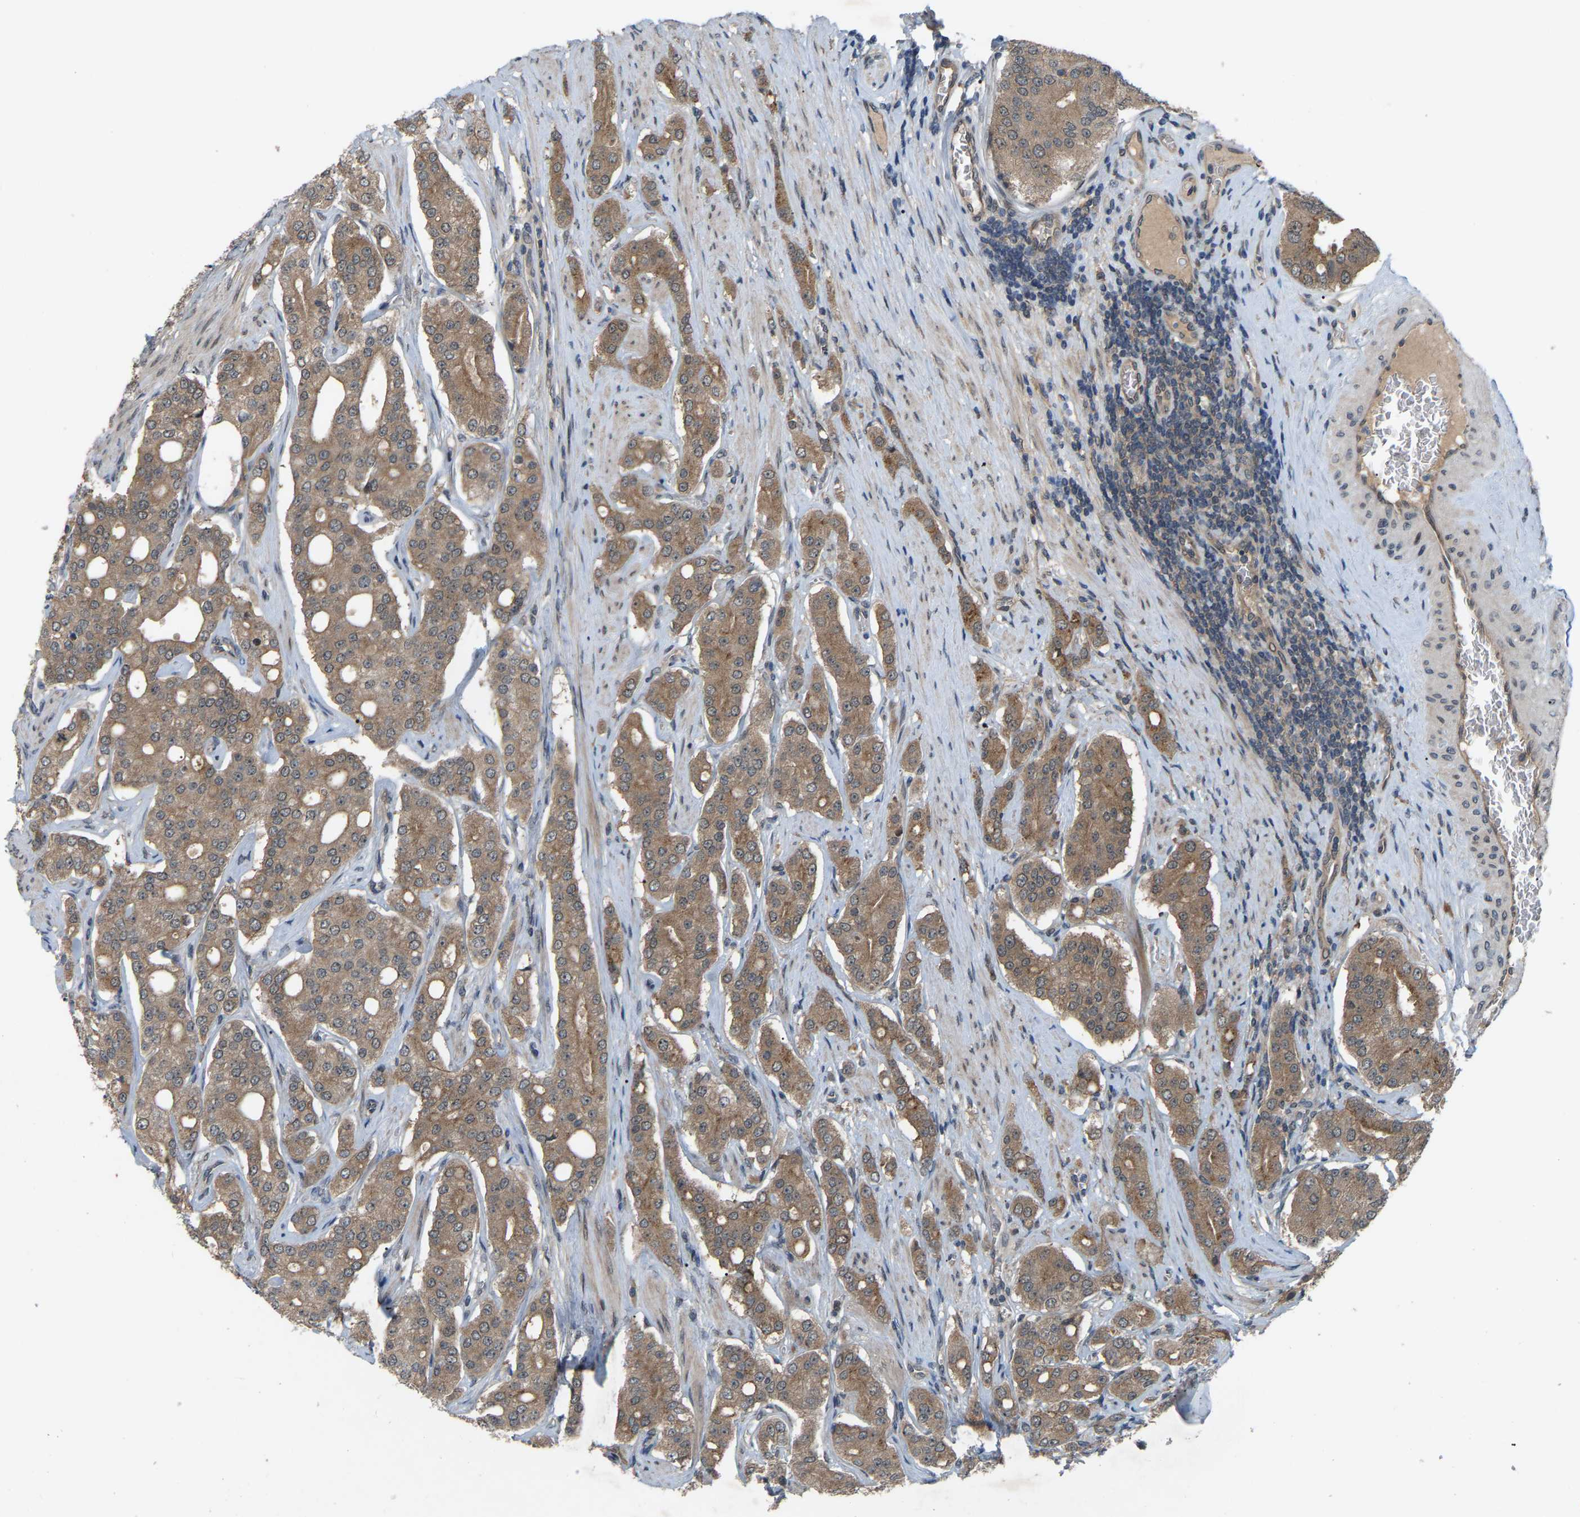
{"staining": {"intensity": "moderate", "quantity": ">75%", "location": "cytoplasmic/membranous"}, "tissue": "prostate cancer", "cell_type": "Tumor cells", "image_type": "cancer", "snomed": [{"axis": "morphology", "description": "Adenocarcinoma, High grade"}, {"axis": "topography", "description": "Prostate"}], "caption": "Immunohistochemical staining of human prostate adenocarcinoma (high-grade) reveals moderate cytoplasmic/membranous protein expression in about >75% of tumor cells.", "gene": "CROT", "patient": {"sex": "male", "age": 71}}